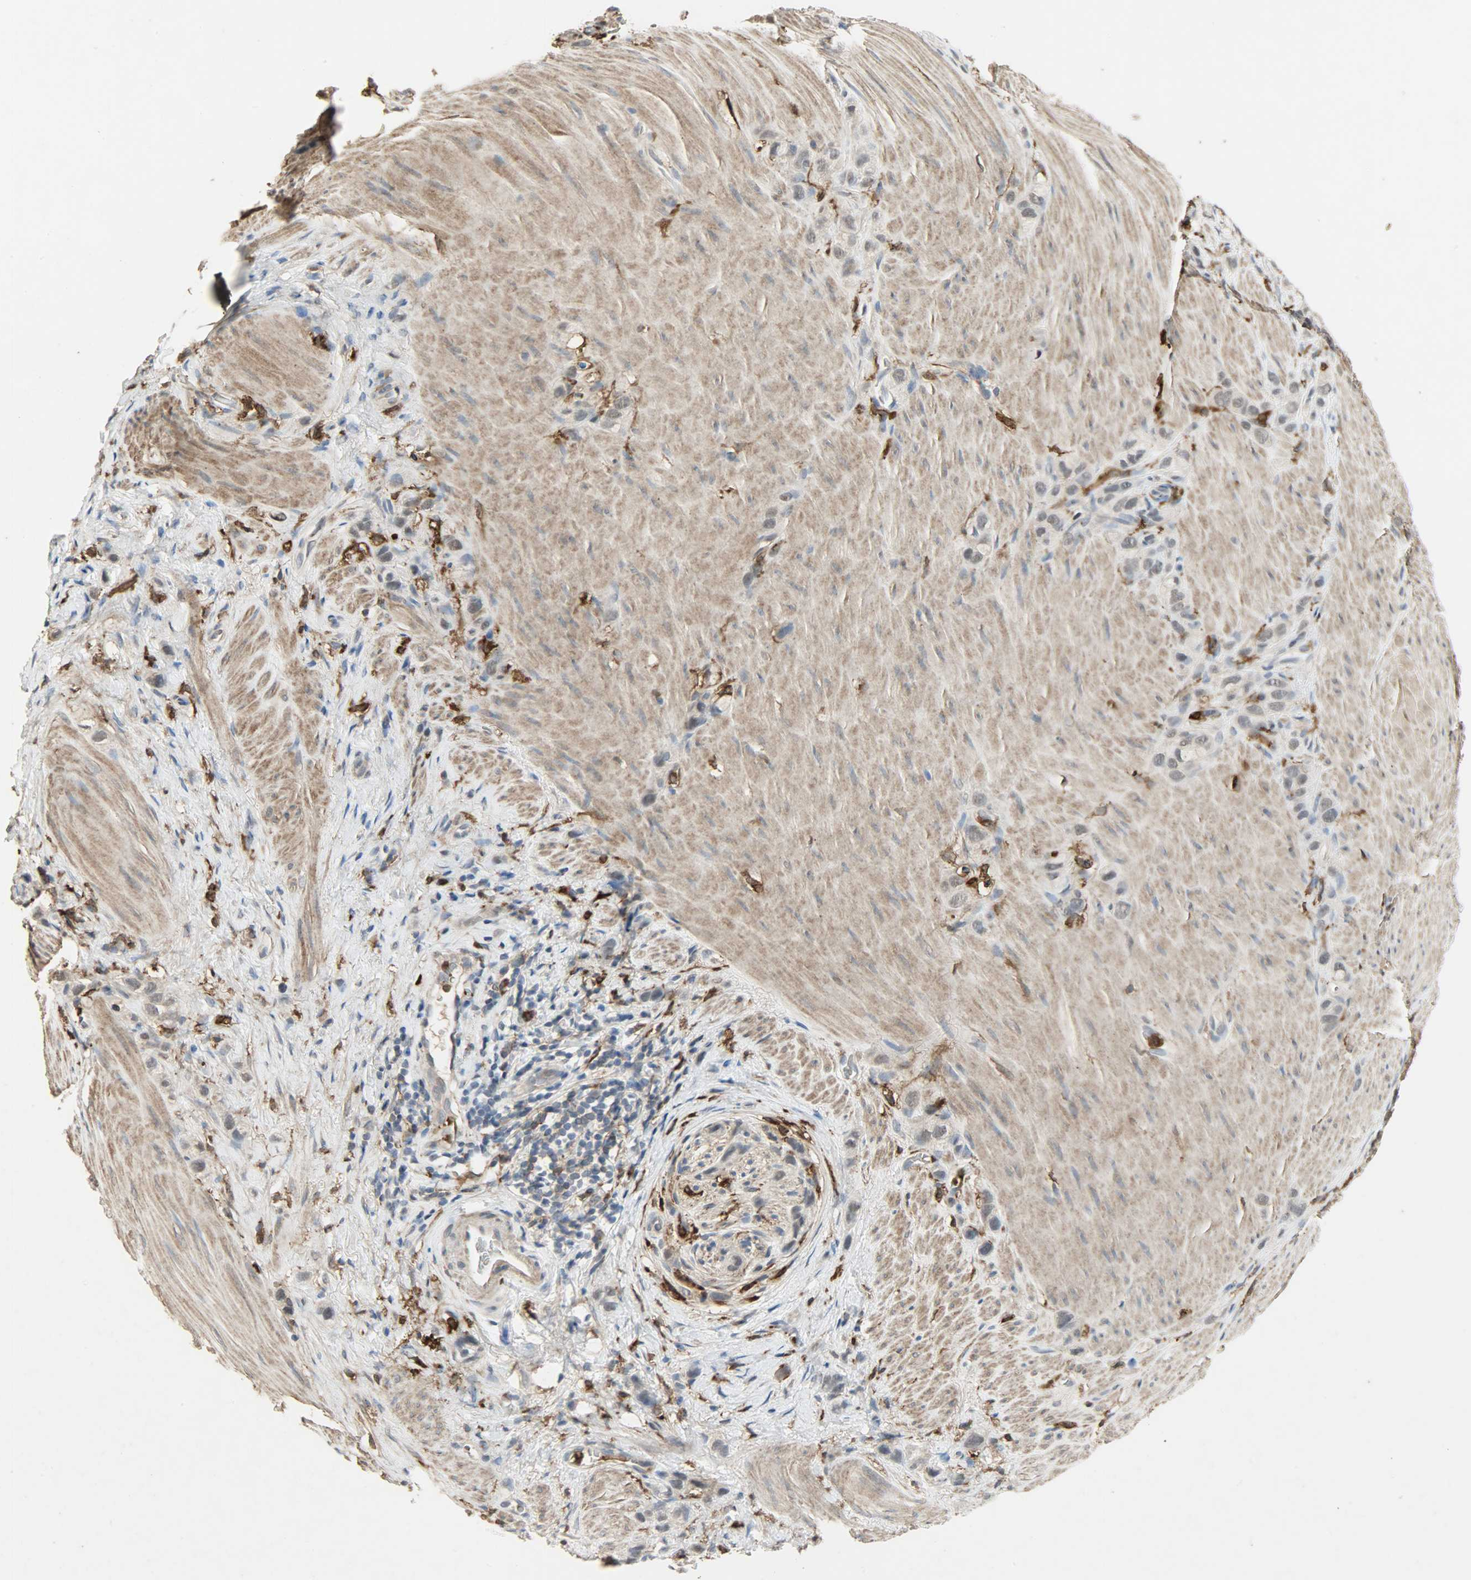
{"staining": {"intensity": "negative", "quantity": "none", "location": "none"}, "tissue": "stomach cancer", "cell_type": "Tumor cells", "image_type": "cancer", "snomed": [{"axis": "morphology", "description": "Normal tissue, NOS"}, {"axis": "morphology", "description": "Adenocarcinoma, NOS"}, {"axis": "morphology", "description": "Adenocarcinoma, High grade"}, {"axis": "topography", "description": "Stomach, upper"}, {"axis": "topography", "description": "Stomach"}], "caption": "The image exhibits no staining of tumor cells in high-grade adenocarcinoma (stomach).", "gene": "SKAP2", "patient": {"sex": "female", "age": 65}}